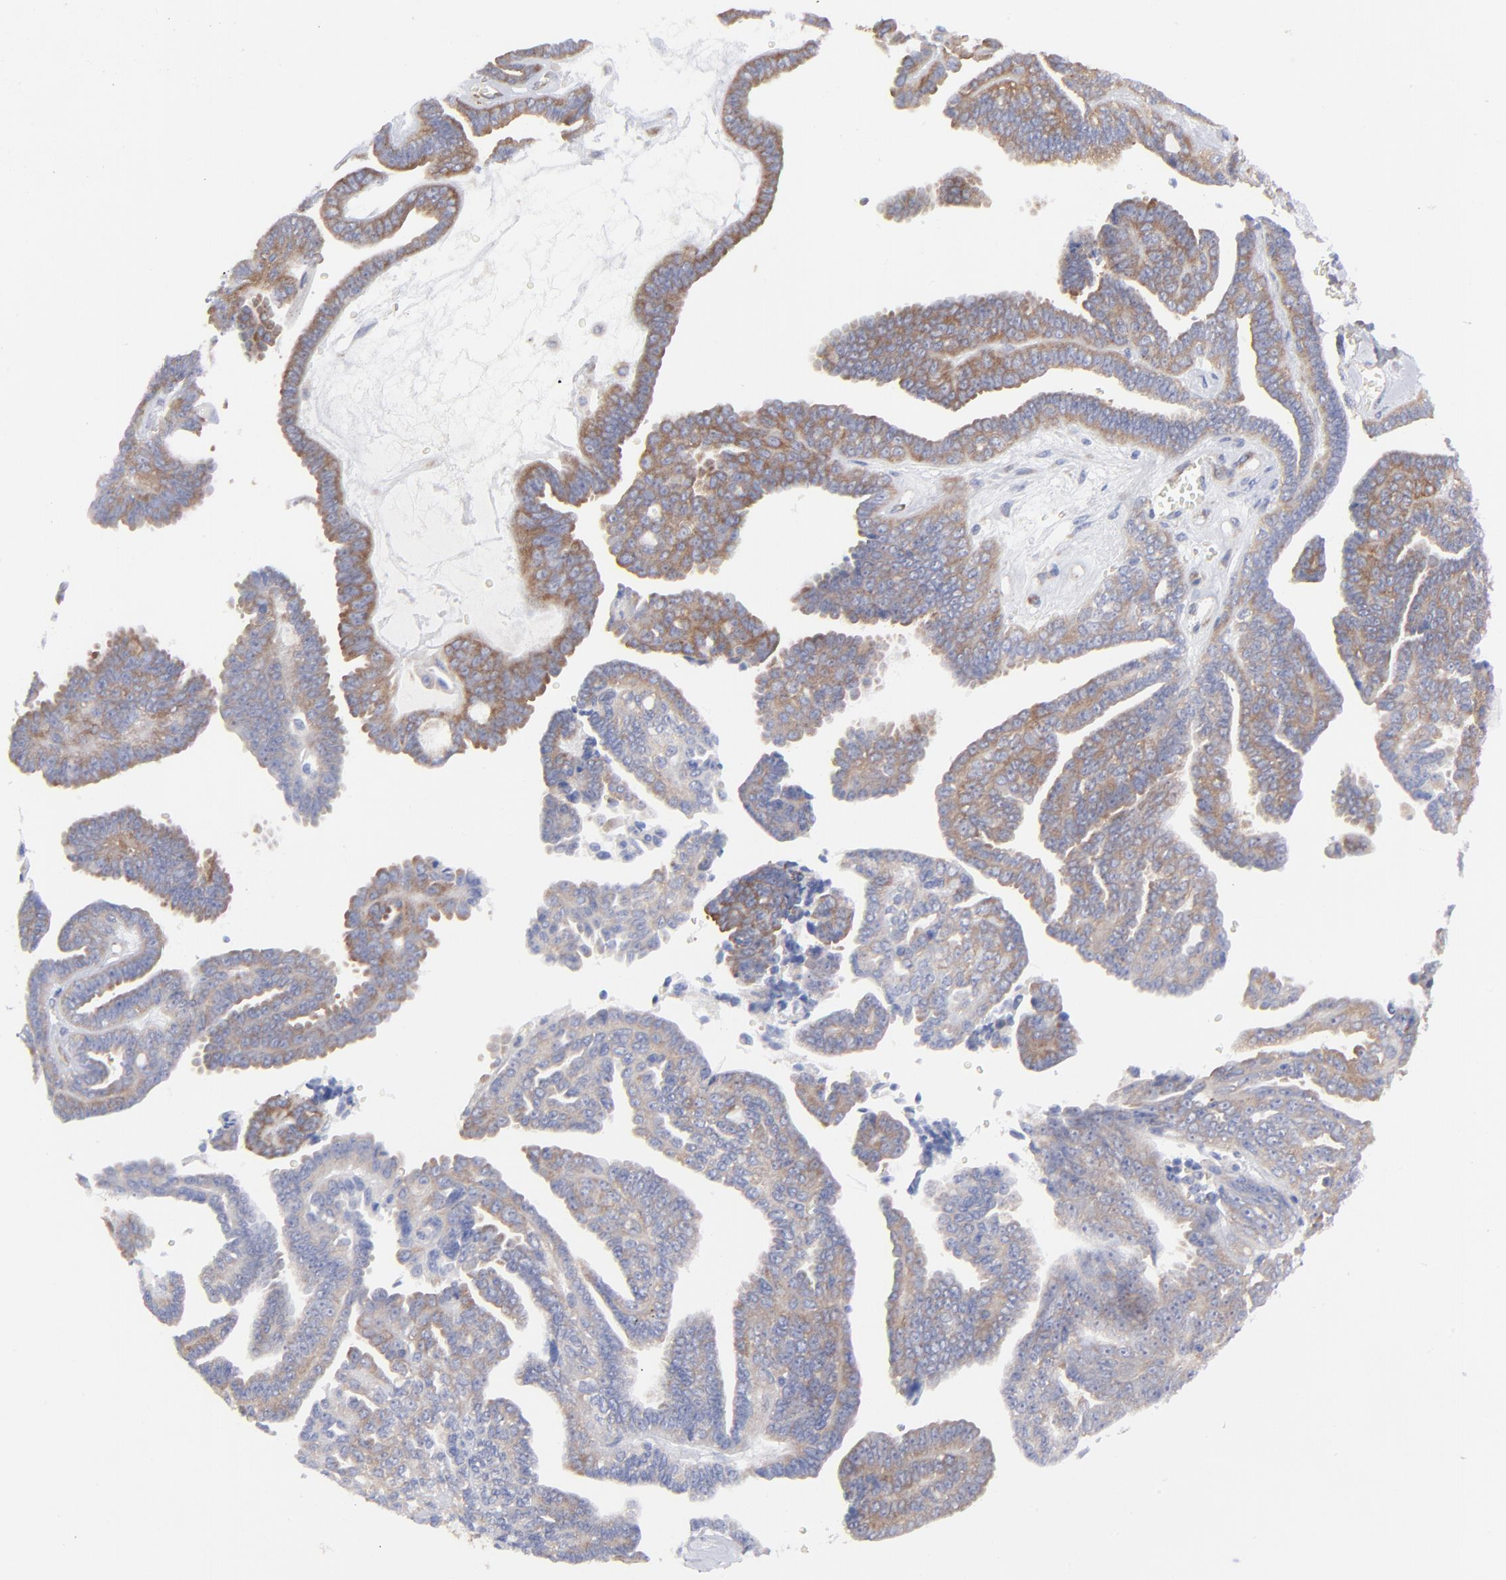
{"staining": {"intensity": "moderate", "quantity": ">75%", "location": "cytoplasmic/membranous"}, "tissue": "ovarian cancer", "cell_type": "Tumor cells", "image_type": "cancer", "snomed": [{"axis": "morphology", "description": "Cystadenocarcinoma, serous, NOS"}, {"axis": "topography", "description": "Ovary"}], "caption": "IHC micrograph of neoplastic tissue: ovarian cancer (serous cystadenocarcinoma) stained using IHC displays medium levels of moderate protein expression localized specifically in the cytoplasmic/membranous of tumor cells, appearing as a cytoplasmic/membranous brown color.", "gene": "EIF2AK2", "patient": {"sex": "female", "age": 71}}